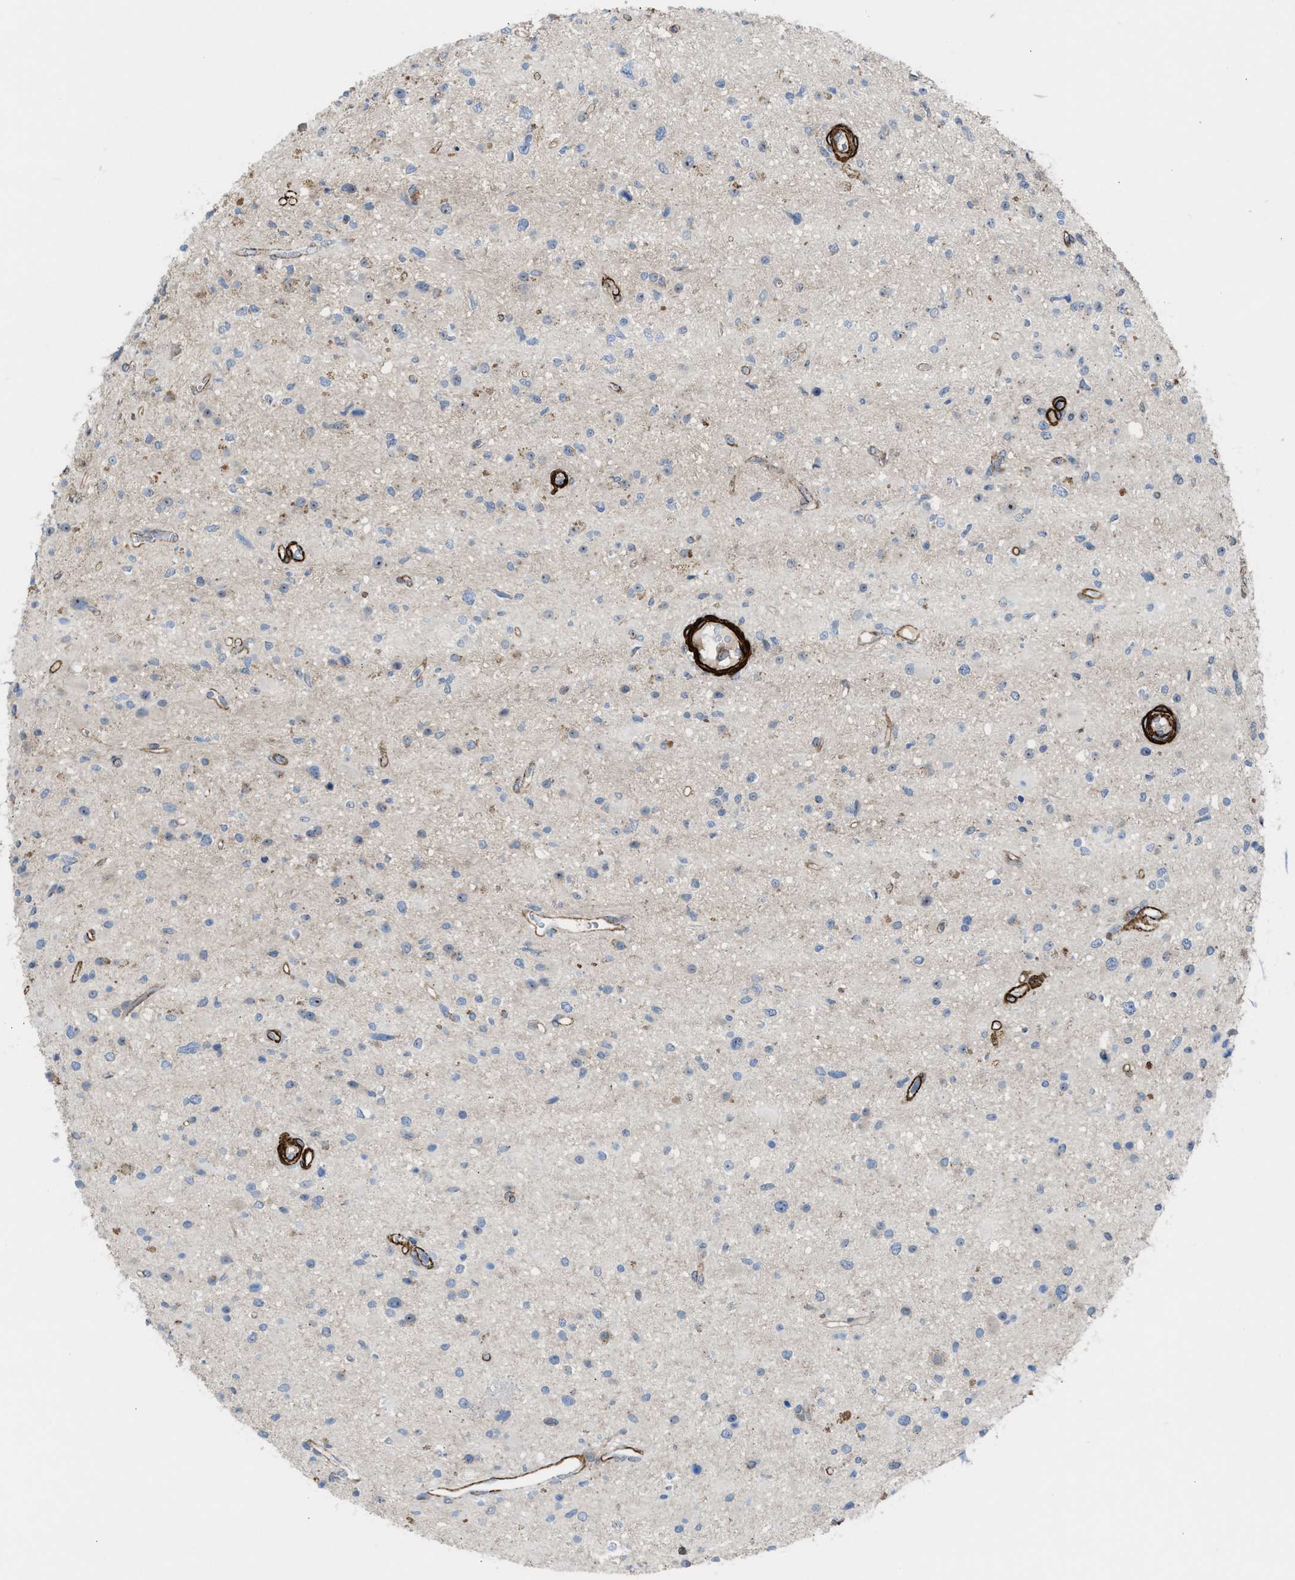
{"staining": {"intensity": "negative", "quantity": "none", "location": "none"}, "tissue": "glioma", "cell_type": "Tumor cells", "image_type": "cancer", "snomed": [{"axis": "morphology", "description": "Glioma, malignant, High grade"}, {"axis": "topography", "description": "Brain"}], "caption": "DAB (3,3'-diaminobenzidine) immunohistochemical staining of high-grade glioma (malignant) shows no significant staining in tumor cells.", "gene": "NQO2", "patient": {"sex": "male", "age": 33}}